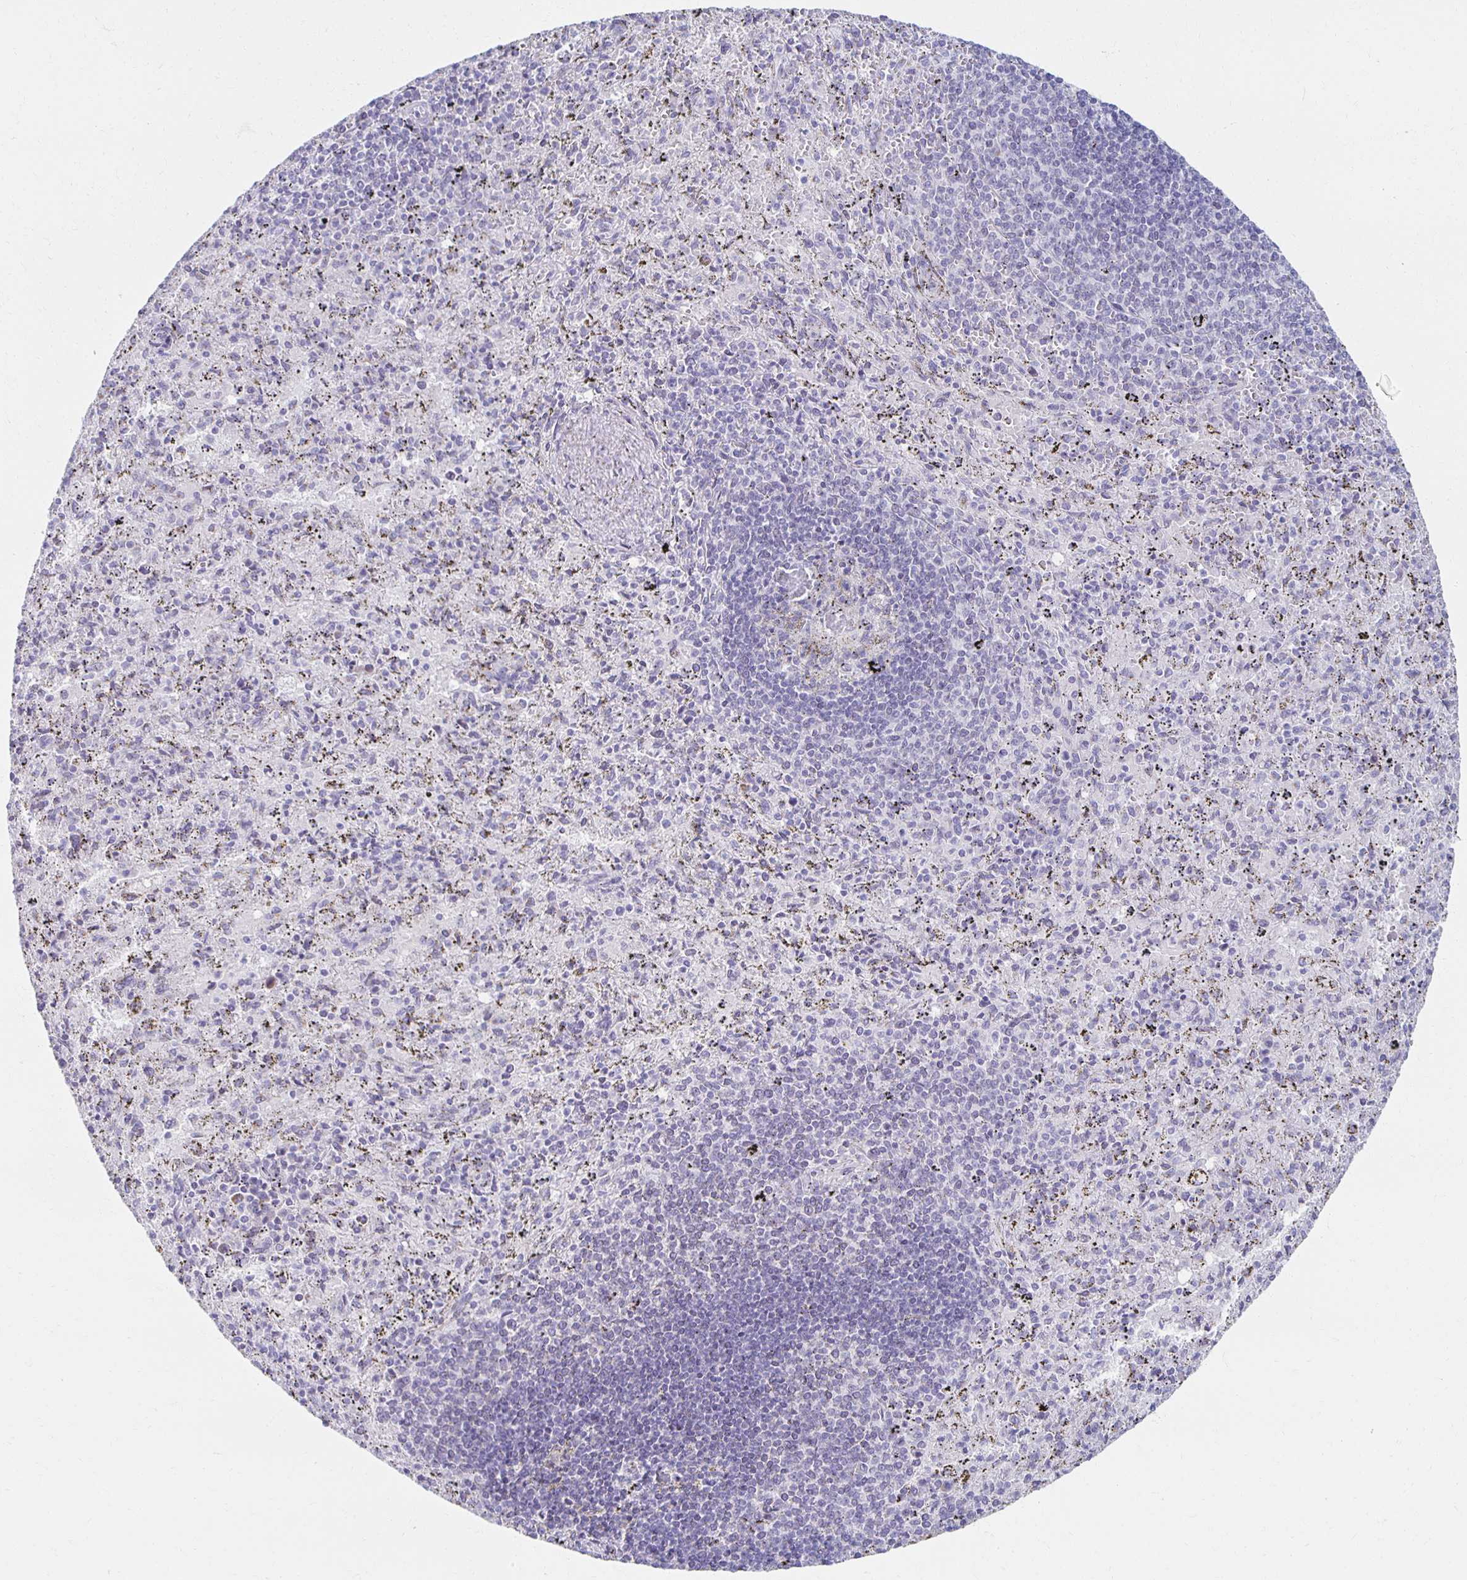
{"staining": {"intensity": "negative", "quantity": "none", "location": "none"}, "tissue": "spleen", "cell_type": "Cells in red pulp", "image_type": "normal", "snomed": [{"axis": "morphology", "description": "Normal tissue, NOS"}, {"axis": "topography", "description": "Spleen"}], "caption": "This is a photomicrograph of IHC staining of benign spleen, which shows no expression in cells in red pulp.", "gene": "TEX44", "patient": {"sex": "male", "age": 57}}